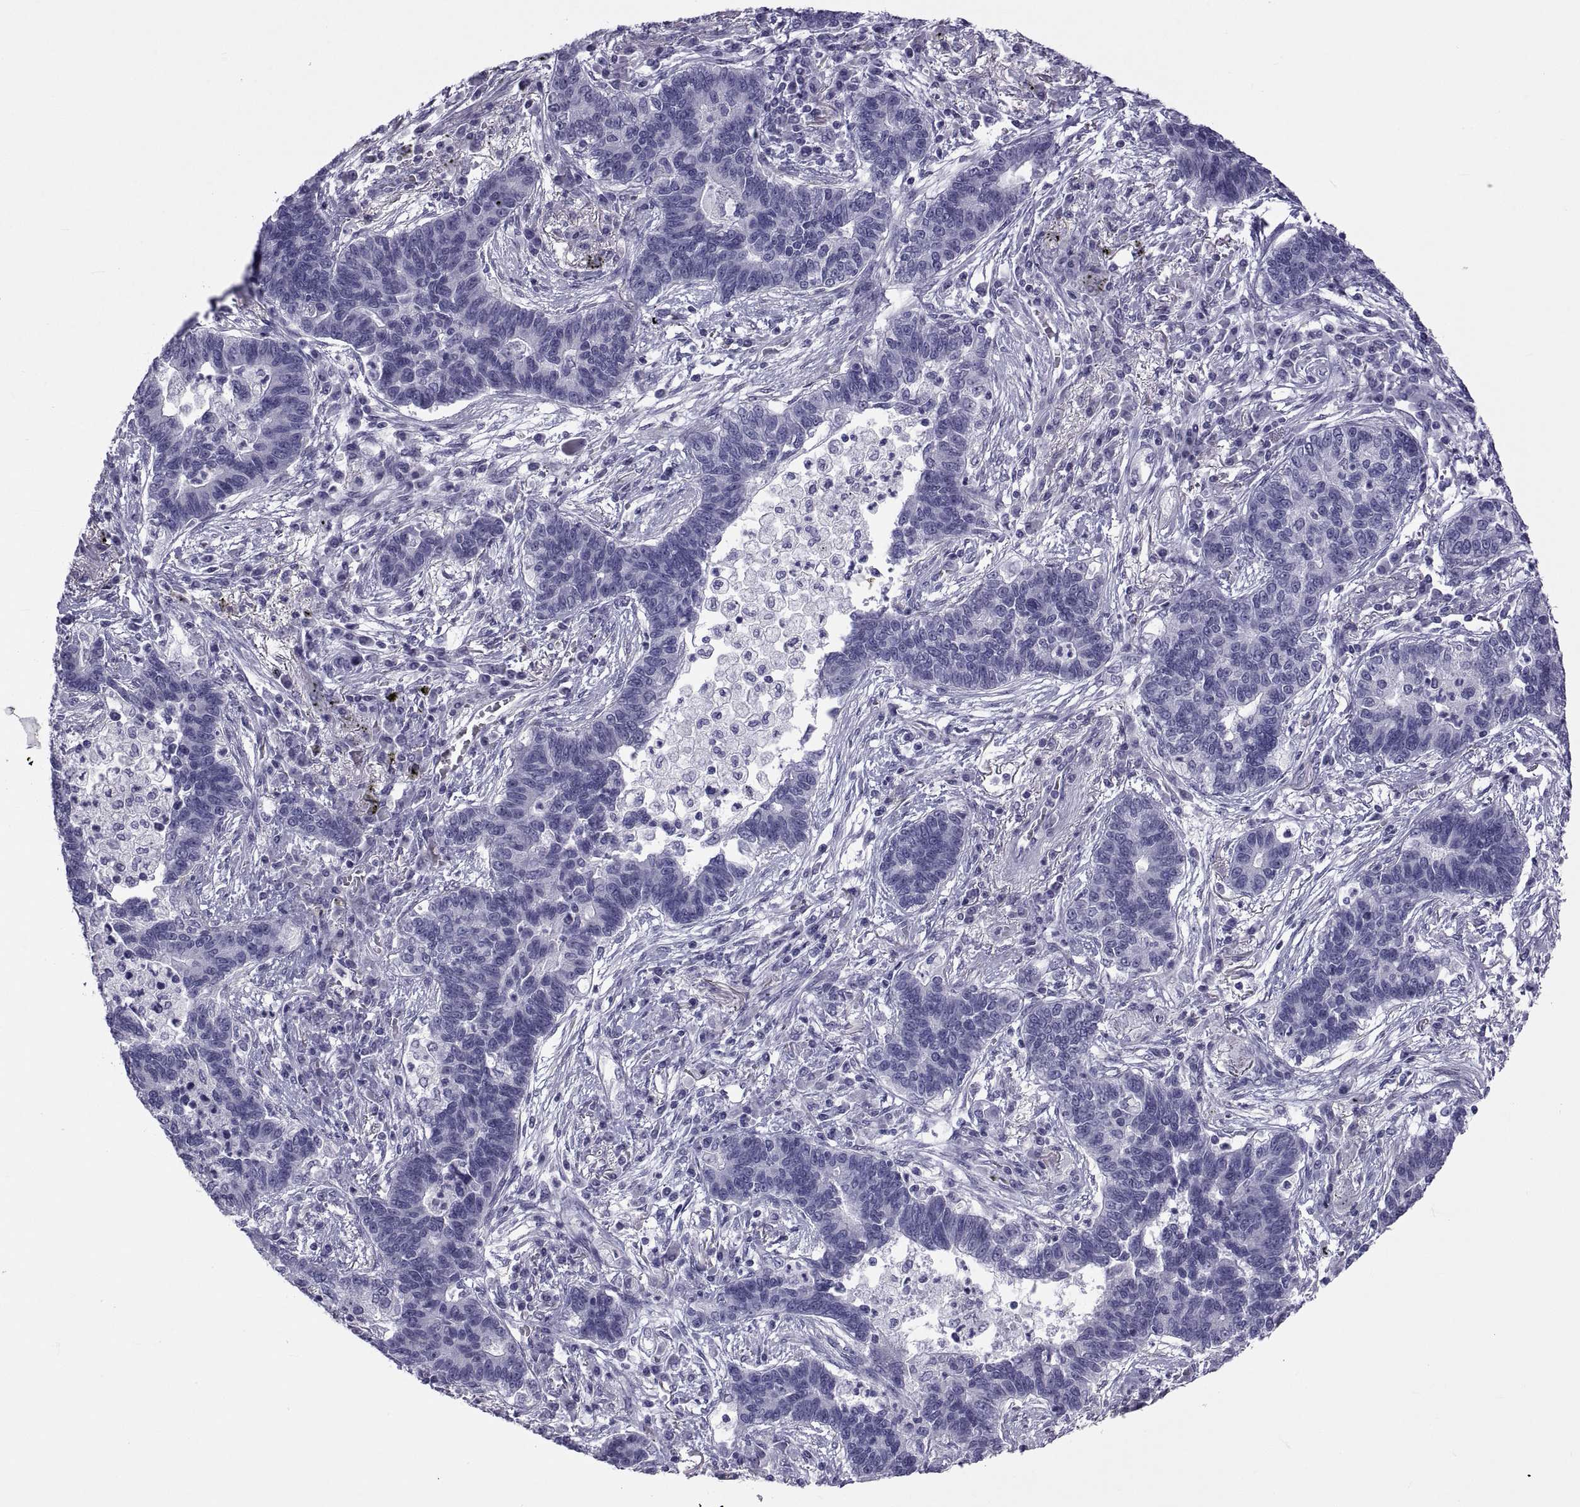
{"staining": {"intensity": "negative", "quantity": "none", "location": "none"}, "tissue": "lung cancer", "cell_type": "Tumor cells", "image_type": "cancer", "snomed": [{"axis": "morphology", "description": "Adenocarcinoma, NOS"}, {"axis": "topography", "description": "Lung"}], "caption": "This histopathology image is of lung cancer (adenocarcinoma) stained with immunohistochemistry to label a protein in brown with the nuclei are counter-stained blue. There is no staining in tumor cells.", "gene": "MAGEB1", "patient": {"sex": "female", "age": 57}}